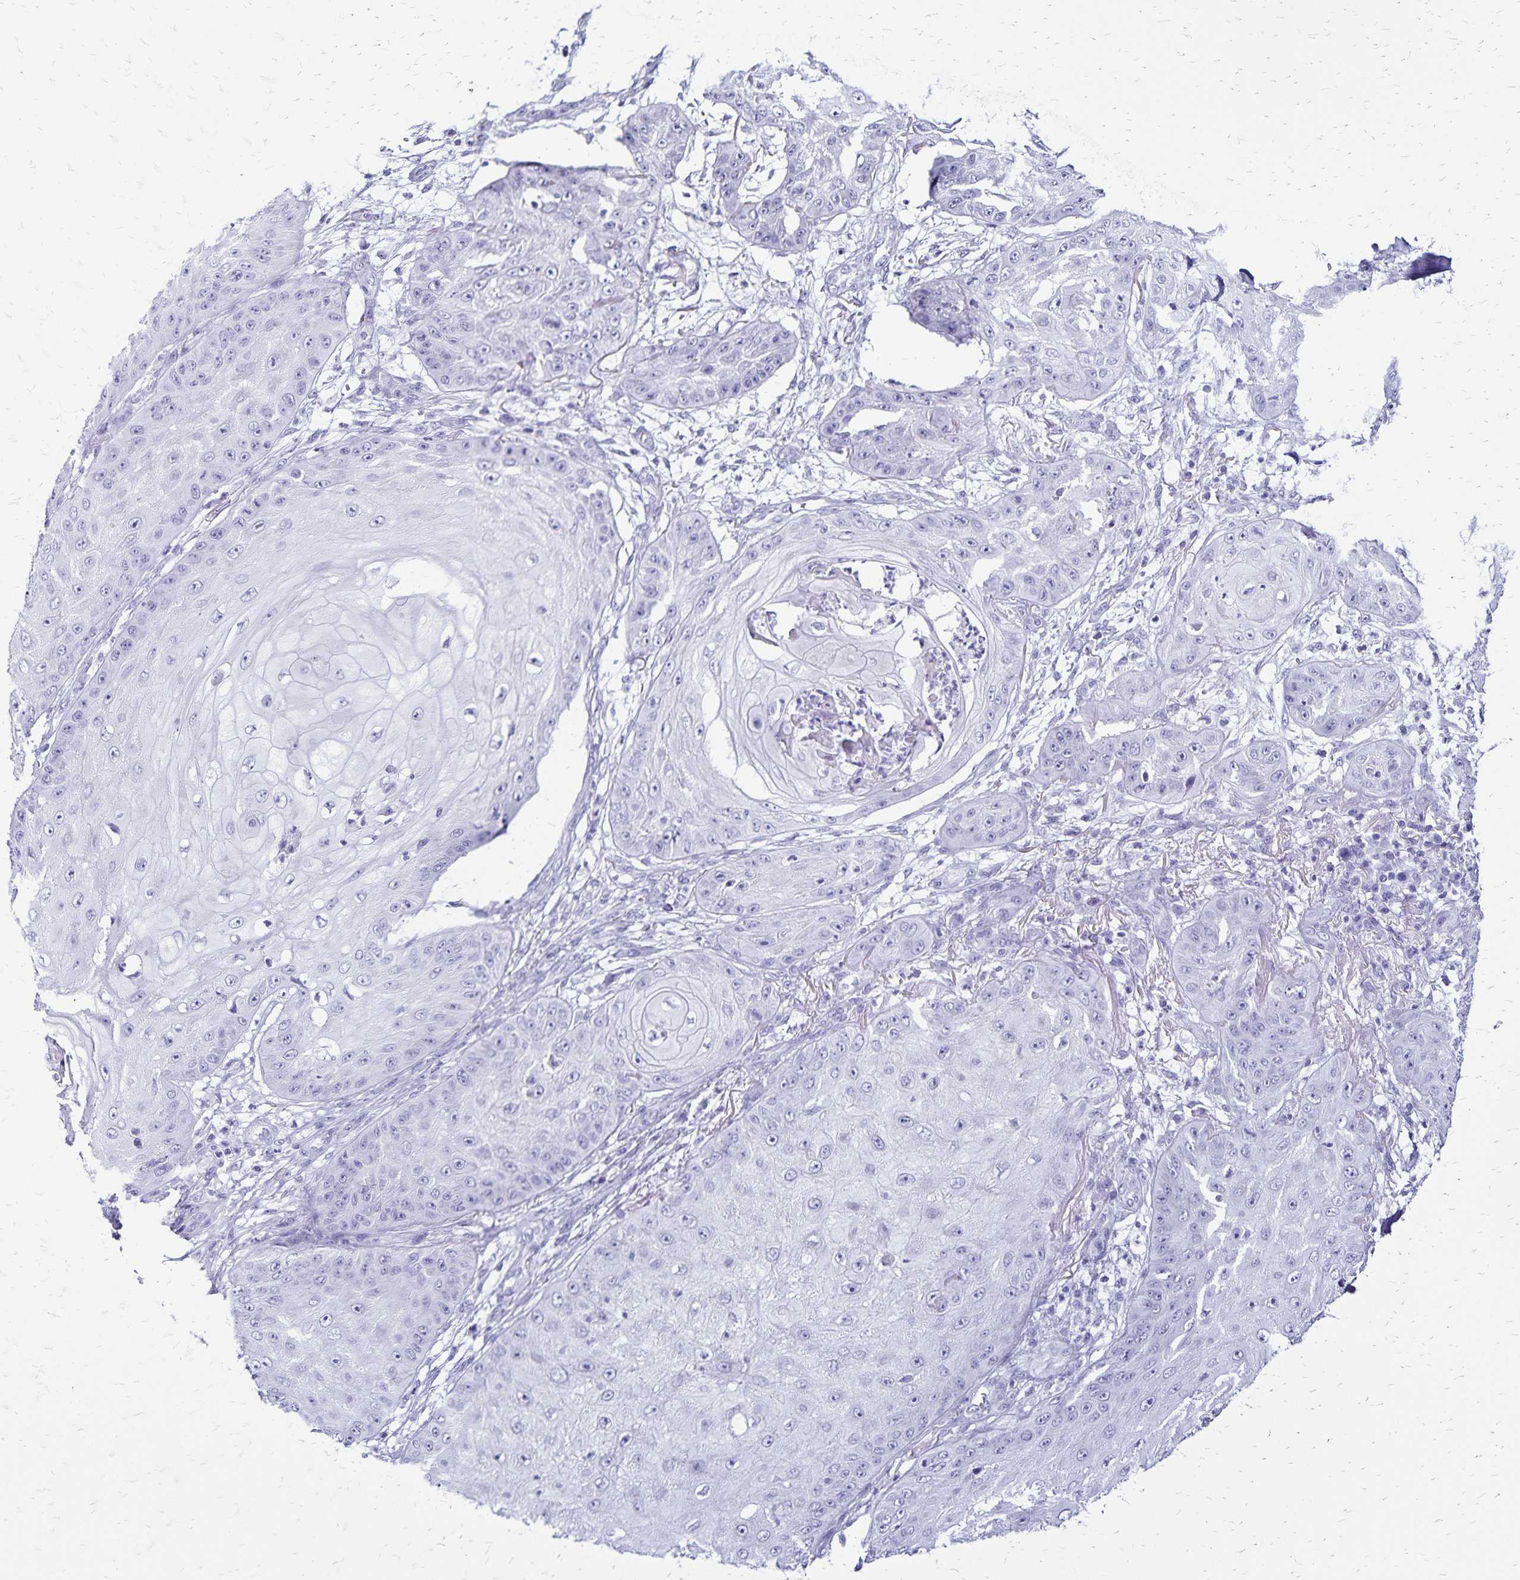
{"staining": {"intensity": "negative", "quantity": "none", "location": "none"}, "tissue": "skin cancer", "cell_type": "Tumor cells", "image_type": "cancer", "snomed": [{"axis": "morphology", "description": "Squamous cell carcinoma, NOS"}, {"axis": "topography", "description": "Skin"}], "caption": "The histopathology image demonstrates no staining of tumor cells in squamous cell carcinoma (skin).", "gene": "LIN28B", "patient": {"sex": "male", "age": 70}}